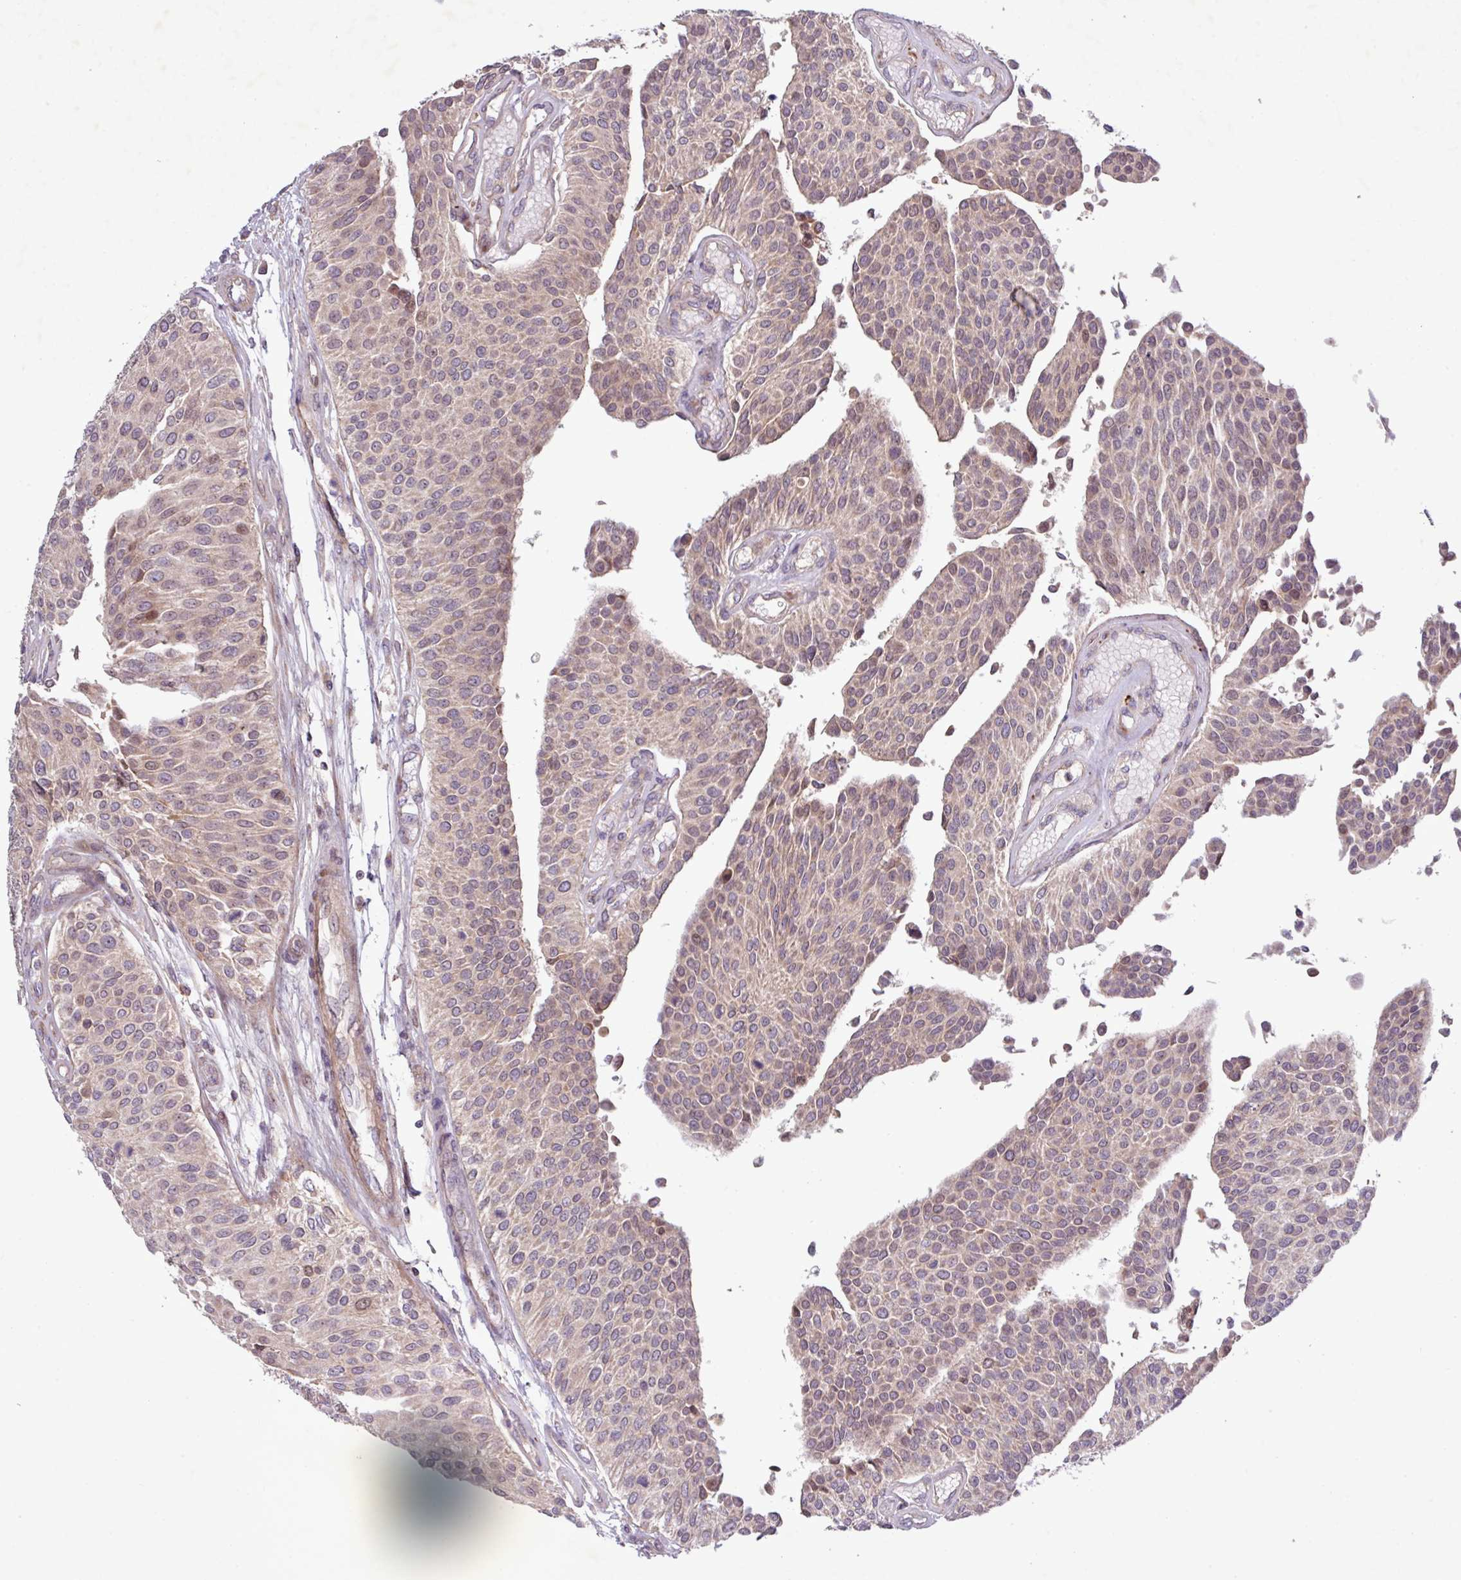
{"staining": {"intensity": "weak", "quantity": ">75%", "location": "cytoplasmic/membranous"}, "tissue": "urothelial cancer", "cell_type": "Tumor cells", "image_type": "cancer", "snomed": [{"axis": "morphology", "description": "Urothelial carcinoma, NOS"}, {"axis": "topography", "description": "Urinary bladder"}], "caption": "Brown immunohistochemical staining in human urothelial cancer demonstrates weak cytoplasmic/membranous expression in approximately >75% of tumor cells. Using DAB (3,3'-diaminobenzidine) (brown) and hematoxylin (blue) stains, captured at high magnification using brightfield microscopy.", "gene": "TNFSF12", "patient": {"sex": "male", "age": 55}}